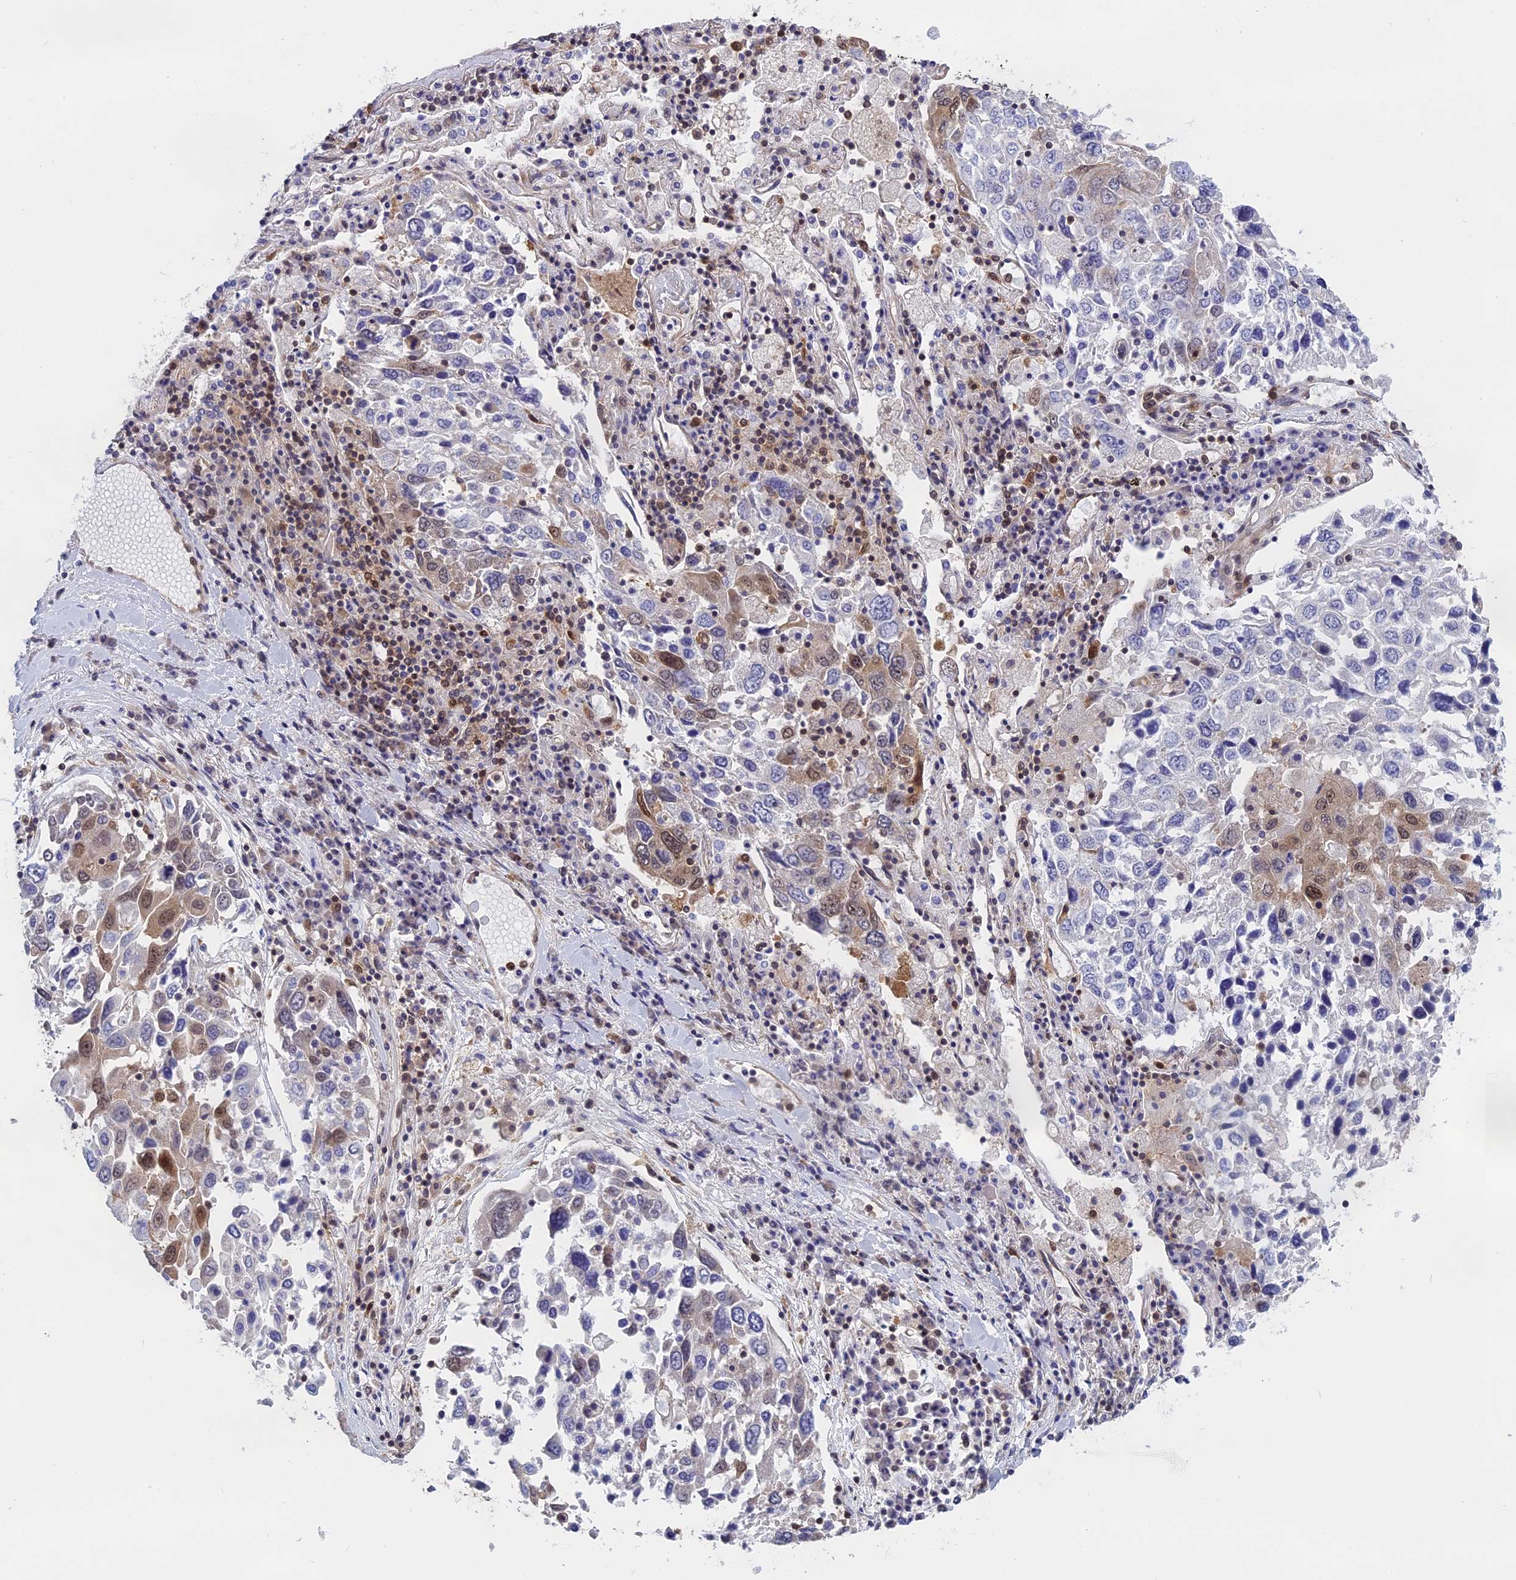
{"staining": {"intensity": "moderate", "quantity": "<25%", "location": "cytoplasmic/membranous,nuclear"}, "tissue": "lung cancer", "cell_type": "Tumor cells", "image_type": "cancer", "snomed": [{"axis": "morphology", "description": "Squamous cell carcinoma, NOS"}, {"axis": "topography", "description": "Lung"}], "caption": "Squamous cell carcinoma (lung) stained with immunohistochemistry reveals moderate cytoplasmic/membranous and nuclear staining in approximately <25% of tumor cells. The staining was performed using DAB (3,3'-diaminobenzidine), with brown indicating positive protein expression. Nuclei are stained blue with hematoxylin.", "gene": "NAA10", "patient": {"sex": "male", "age": 65}}